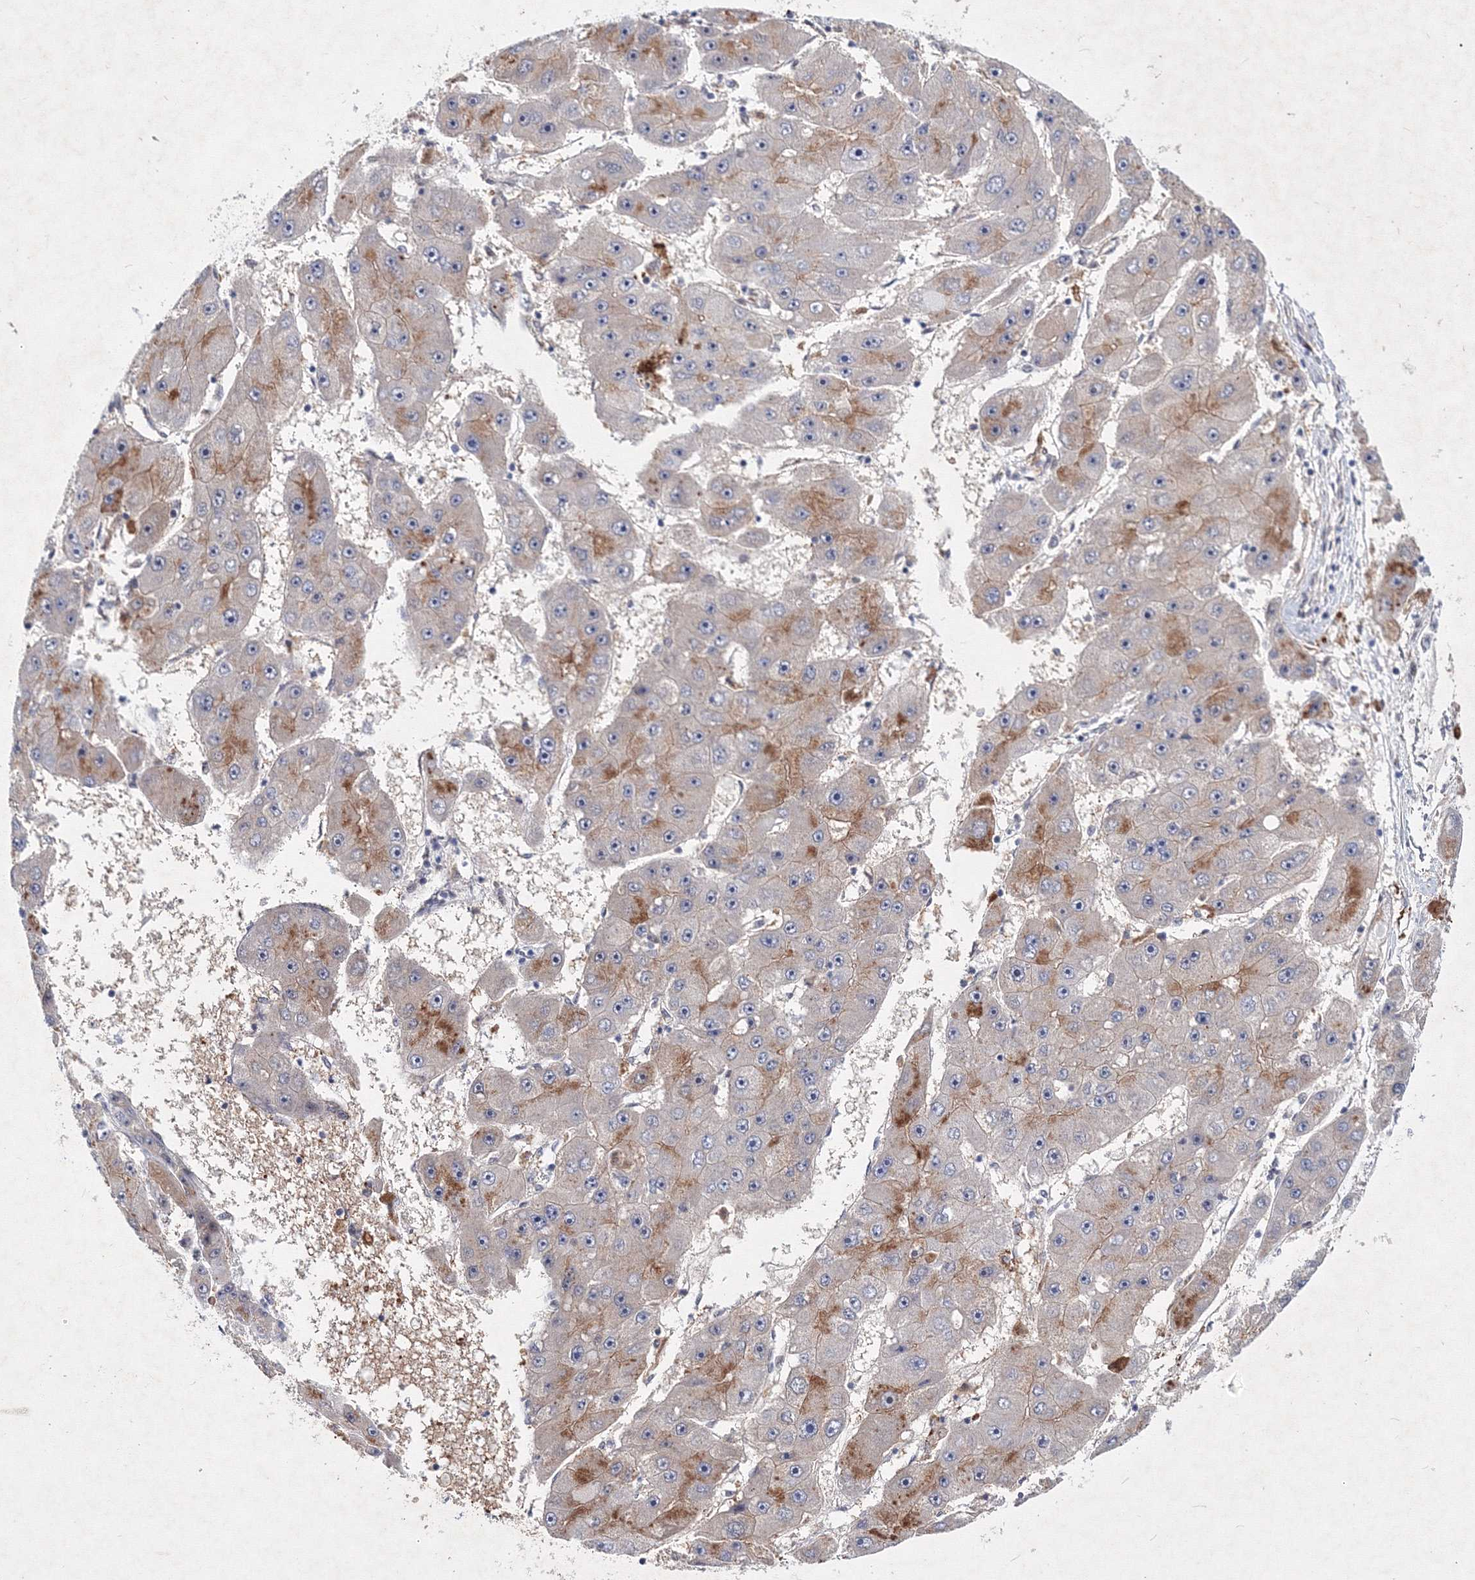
{"staining": {"intensity": "moderate", "quantity": "25%-75%", "location": "cytoplasmic/membranous"}, "tissue": "liver cancer", "cell_type": "Tumor cells", "image_type": "cancer", "snomed": [{"axis": "morphology", "description": "Carcinoma, Hepatocellular, NOS"}, {"axis": "topography", "description": "Liver"}], "caption": "Human liver cancer (hepatocellular carcinoma) stained for a protein (brown) displays moderate cytoplasmic/membranous positive expression in about 25%-75% of tumor cells.", "gene": "C11orf52", "patient": {"sex": "female", "age": 61}}